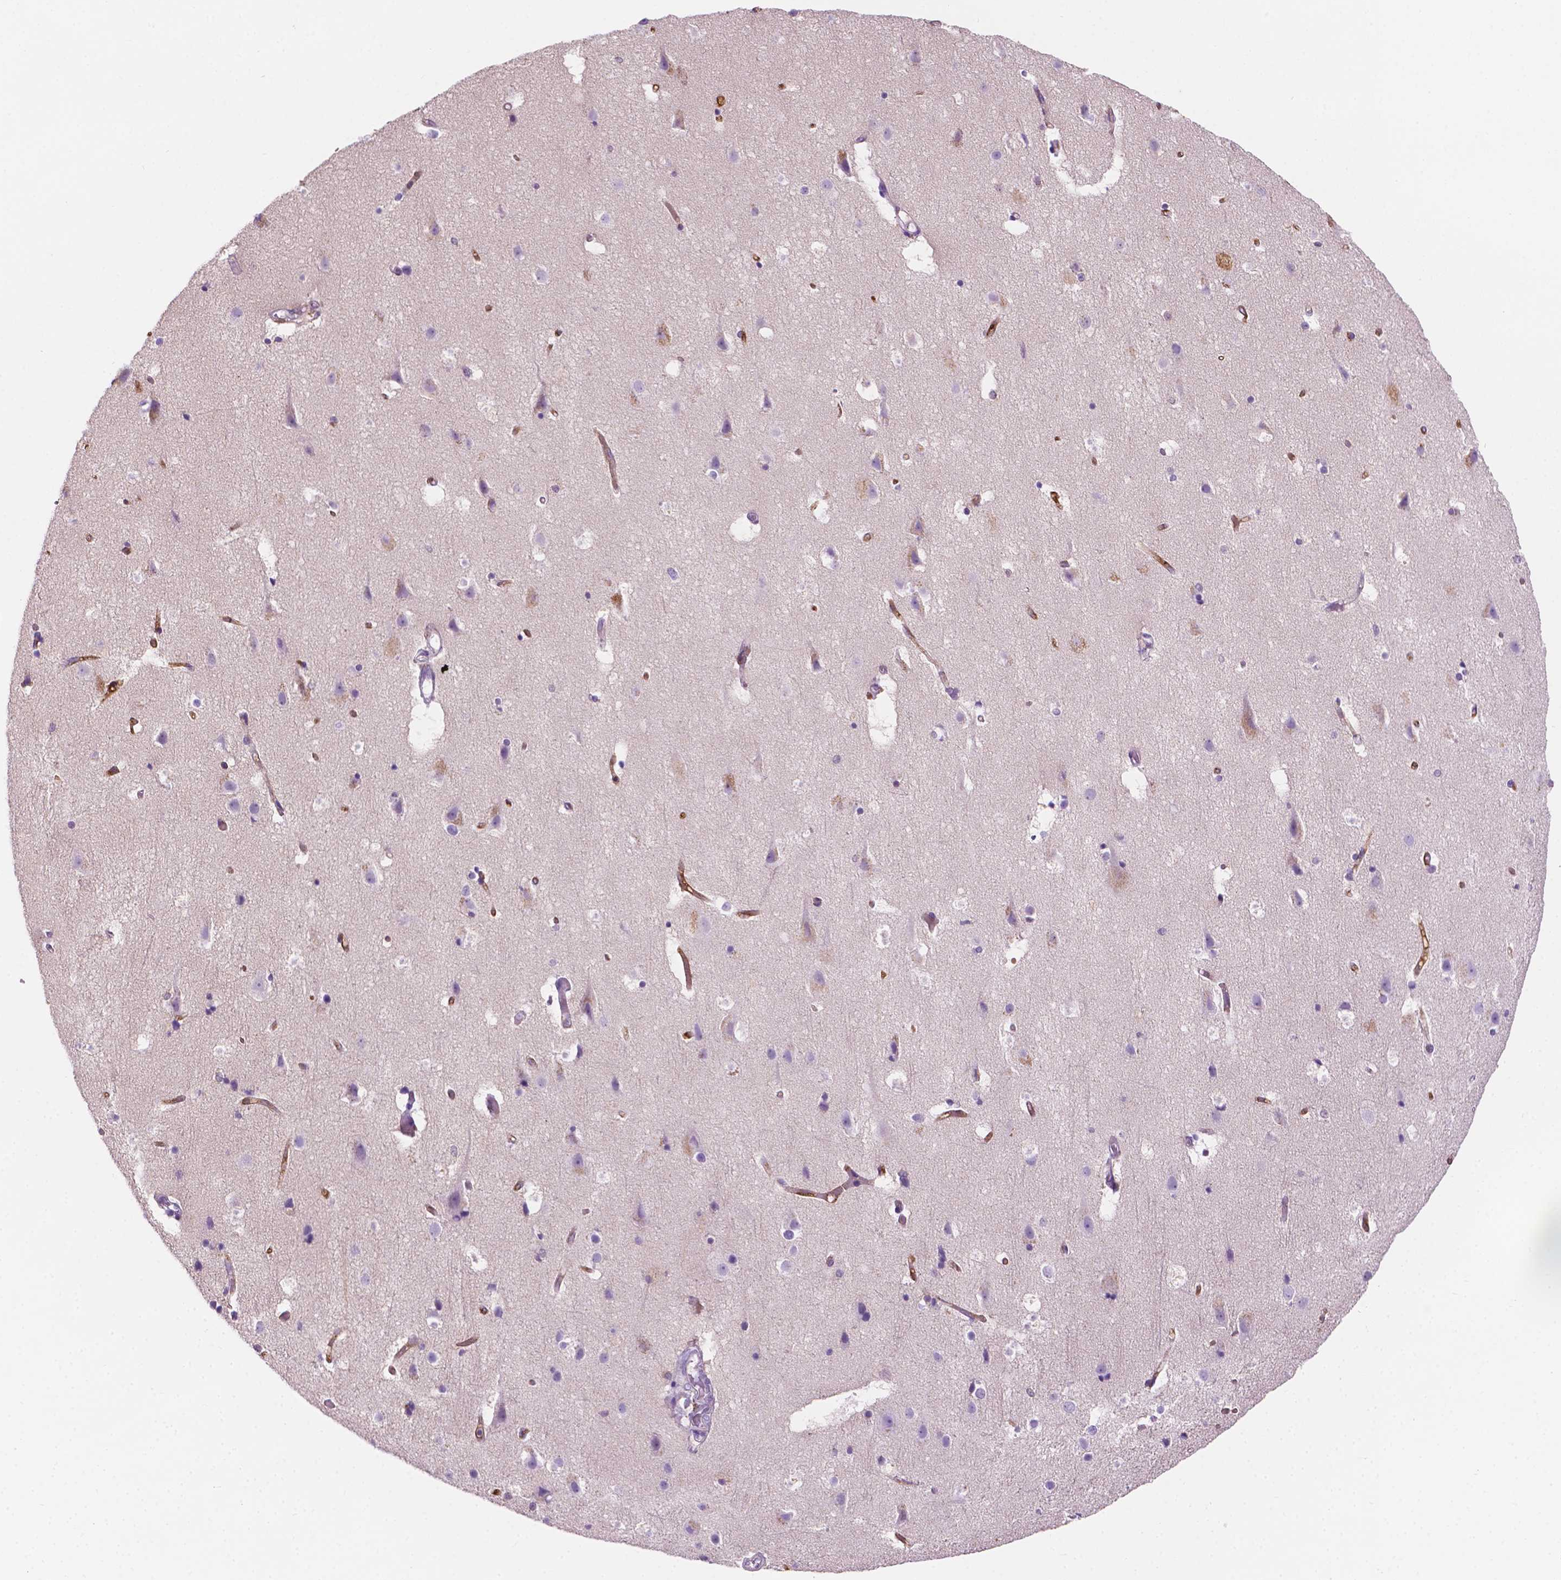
{"staining": {"intensity": "moderate", "quantity": "25%-75%", "location": "cytoplasmic/membranous"}, "tissue": "cerebral cortex", "cell_type": "Endothelial cells", "image_type": "normal", "snomed": [{"axis": "morphology", "description": "Normal tissue, NOS"}, {"axis": "topography", "description": "Cerebral cortex"}], "caption": "Cerebral cortex stained with immunohistochemistry (IHC) exhibits moderate cytoplasmic/membranous positivity in approximately 25%-75% of endothelial cells. The staining was performed using DAB (3,3'-diaminobenzidine), with brown indicating positive protein expression. Nuclei are stained blue with hematoxylin.", "gene": "EPPK1", "patient": {"sex": "female", "age": 52}}